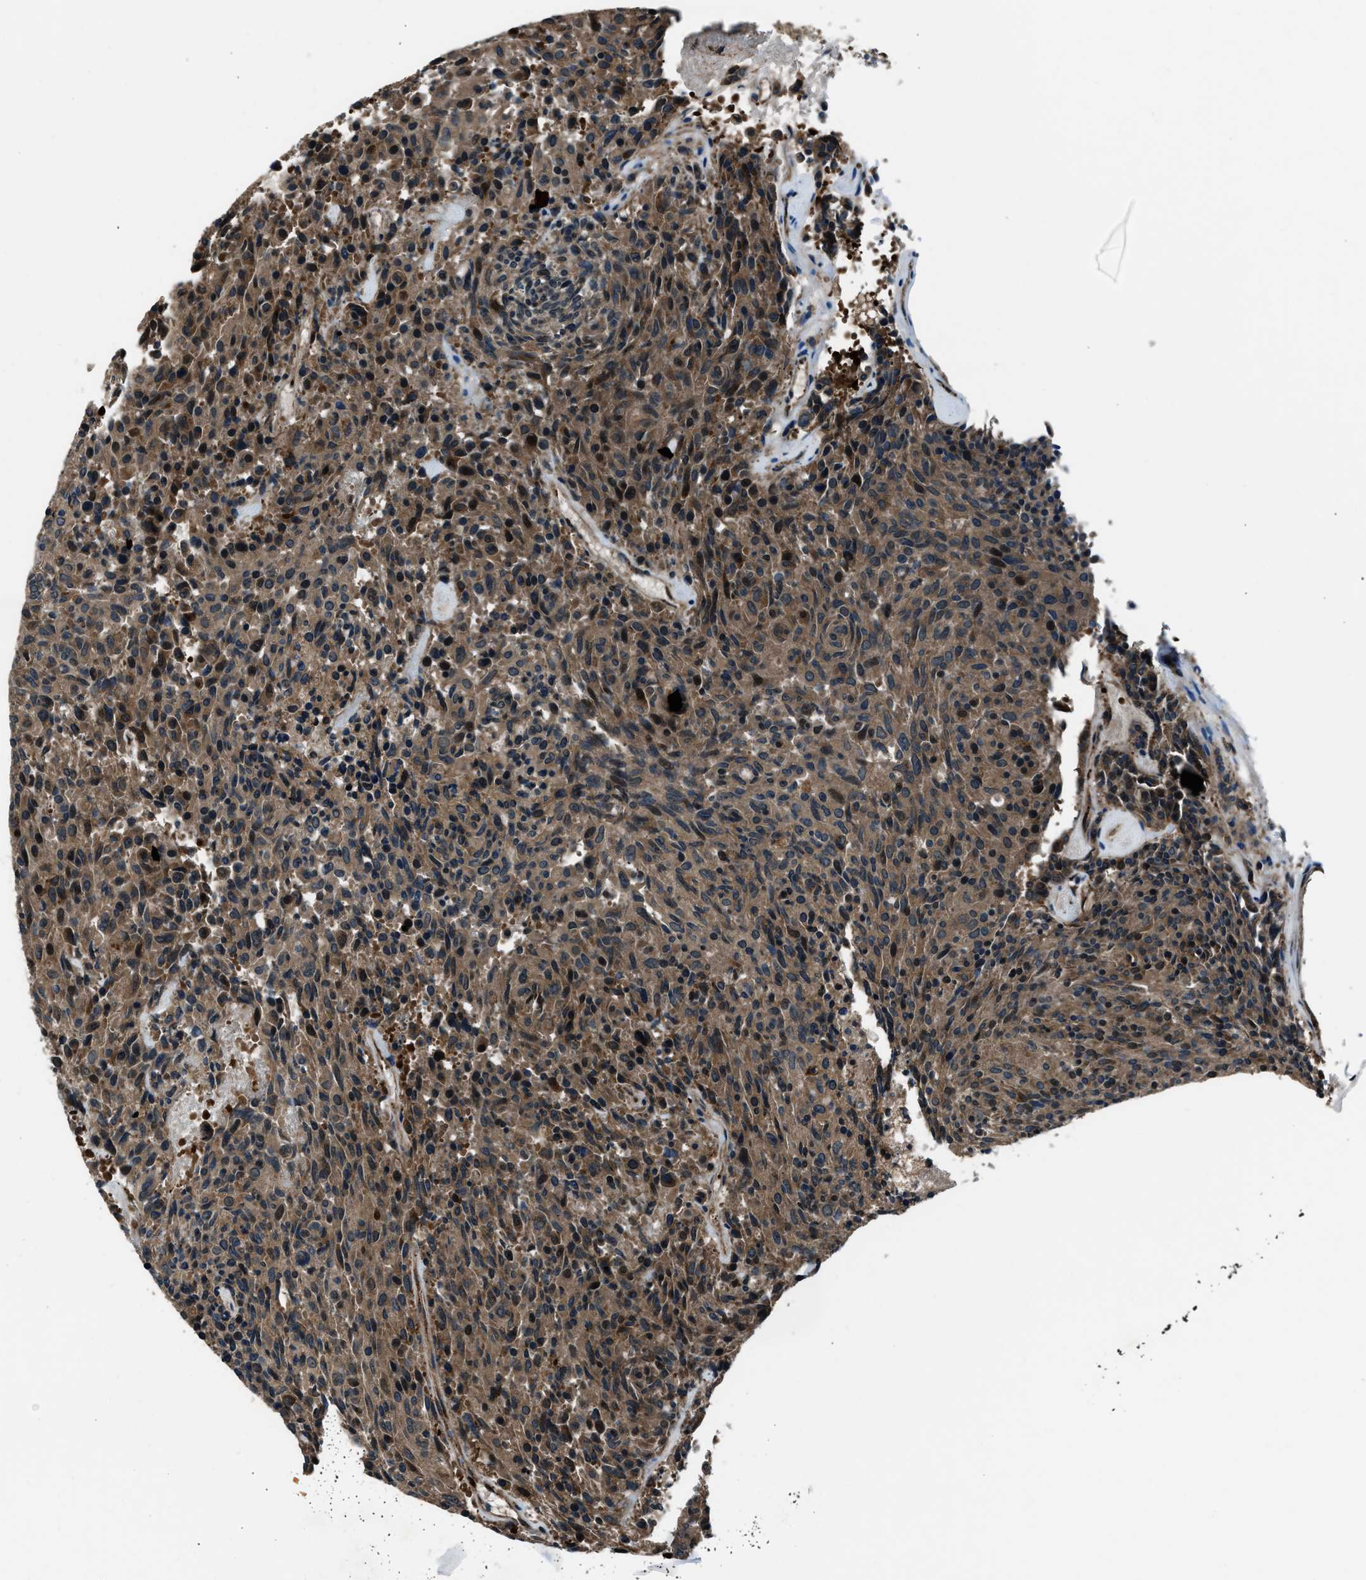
{"staining": {"intensity": "moderate", "quantity": ">75%", "location": "cytoplasmic/membranous,nuclear"}, "tissue": "carcinoid", "cell_type": "Tumor cells", "image_type": "cancer", "snomed": [{"axis": "morphology", "description": "Carcinoid, malignant, NOS"}, {"axis": "topography", "description": "Pancreas"}], "caption": "Moderate cytoplasmic/membranous and nuclear expression is seen in approximately >75% of tumor cells in malignant carcinoid. The staining was performed using DAB, with brown indicating positive protein expression. Nuclei are stained blue with hematoxylin.", "gene": "SNX30", "patient": {"sex": "female", "age": 54}}